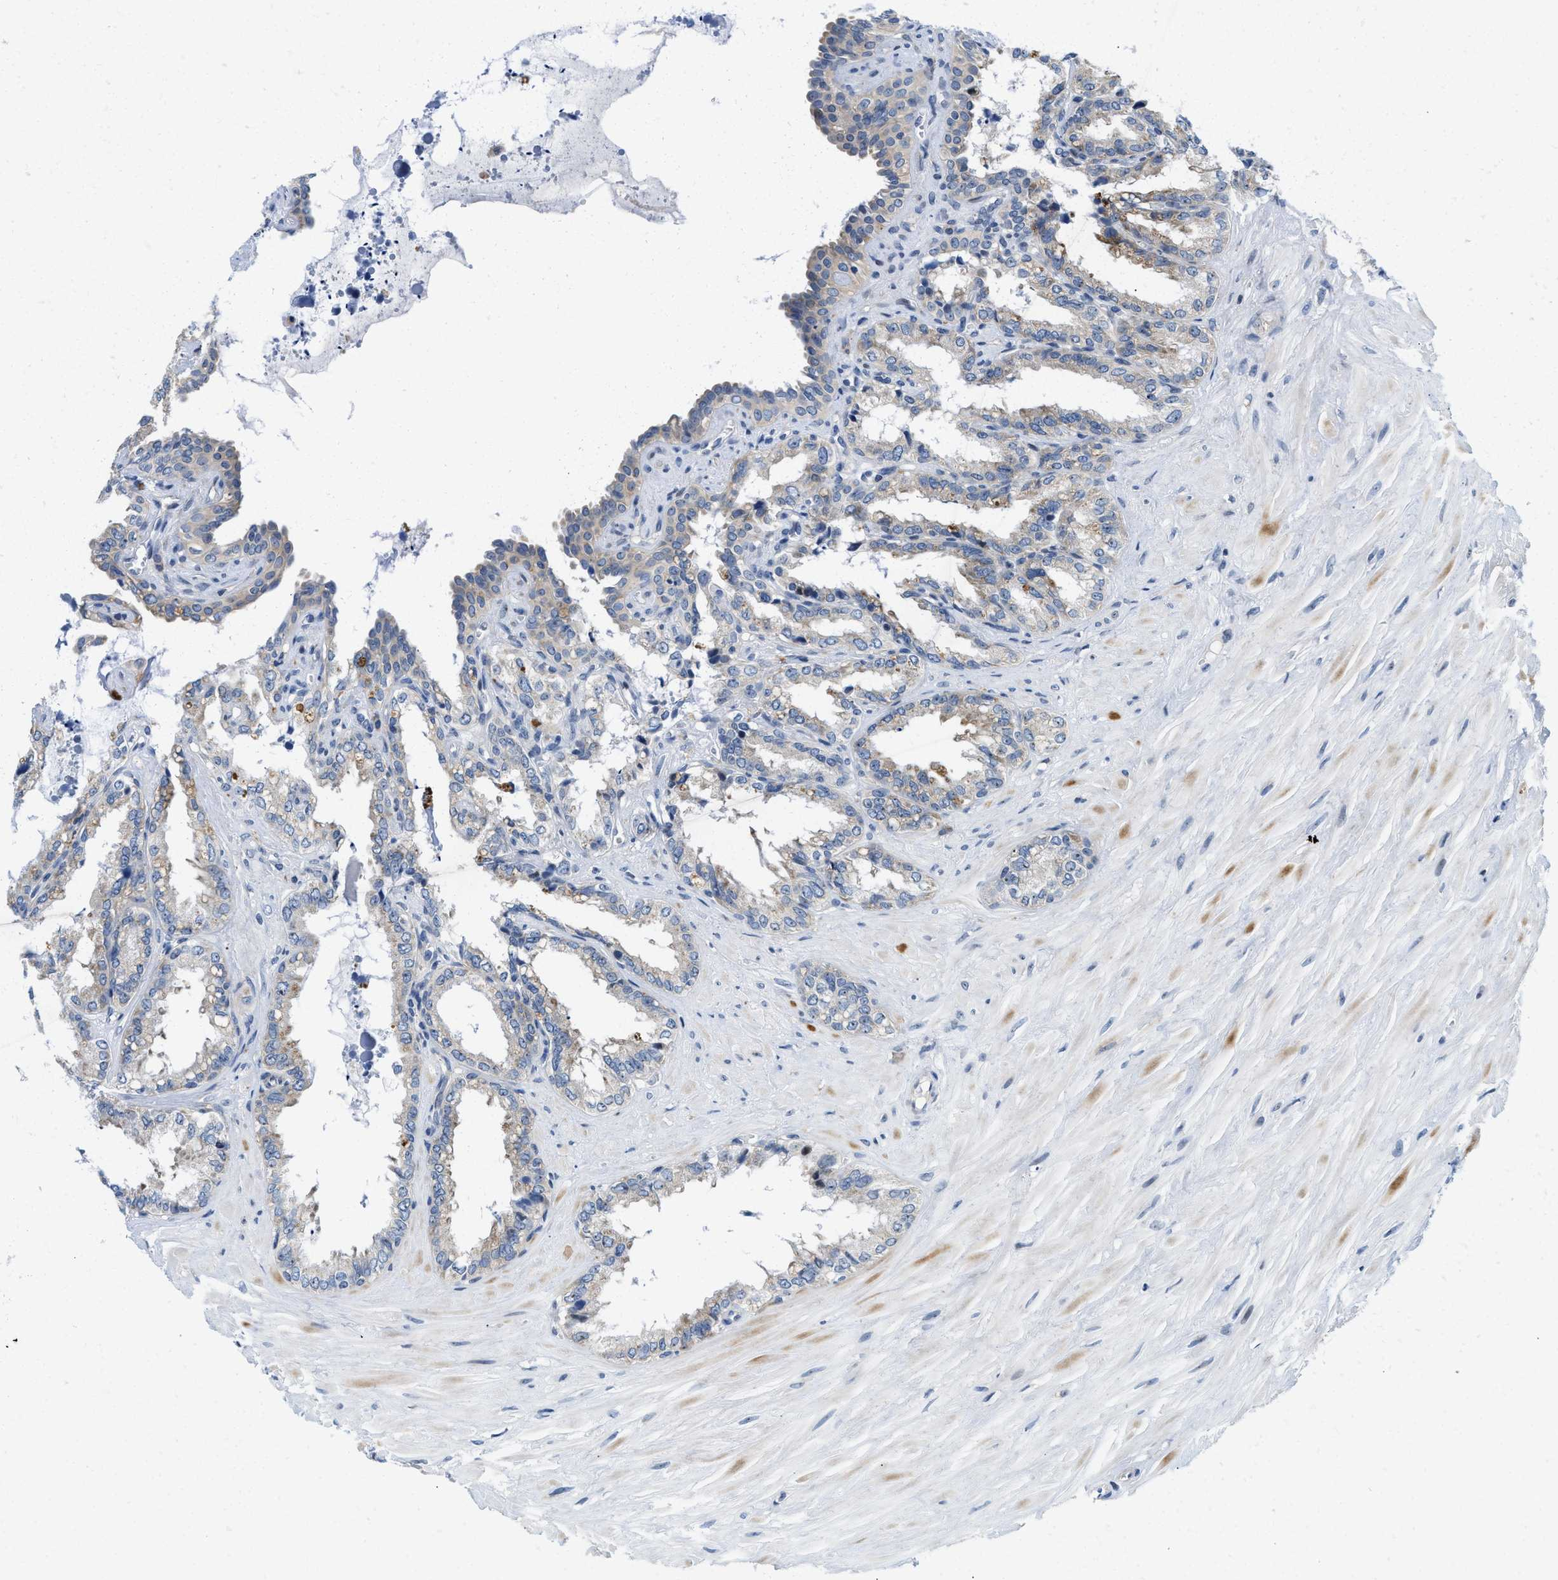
{"staining": {"intensity": "weak", "quantity": "25%-75%", "location": "cytoplasmic/membranous"}, "tissue": "seminal vesicle", "cell_type": "Glandular cells", "image_type": "normal", "snomed": [{"axis": "morphology", "description": "Normal tissue, NOS"}, {"axis": "topography", "description": "Seminal veicle"}], "caption": "Benign seminal vesicle reveals weak cytoplasmic/membranous positivity in about 25%-75% of glandular cells (Brightfield microscopy of DAB IHC at high magnification)..", "gene": "IKBKE", "patient": {"sex": "male", "age": 64}}